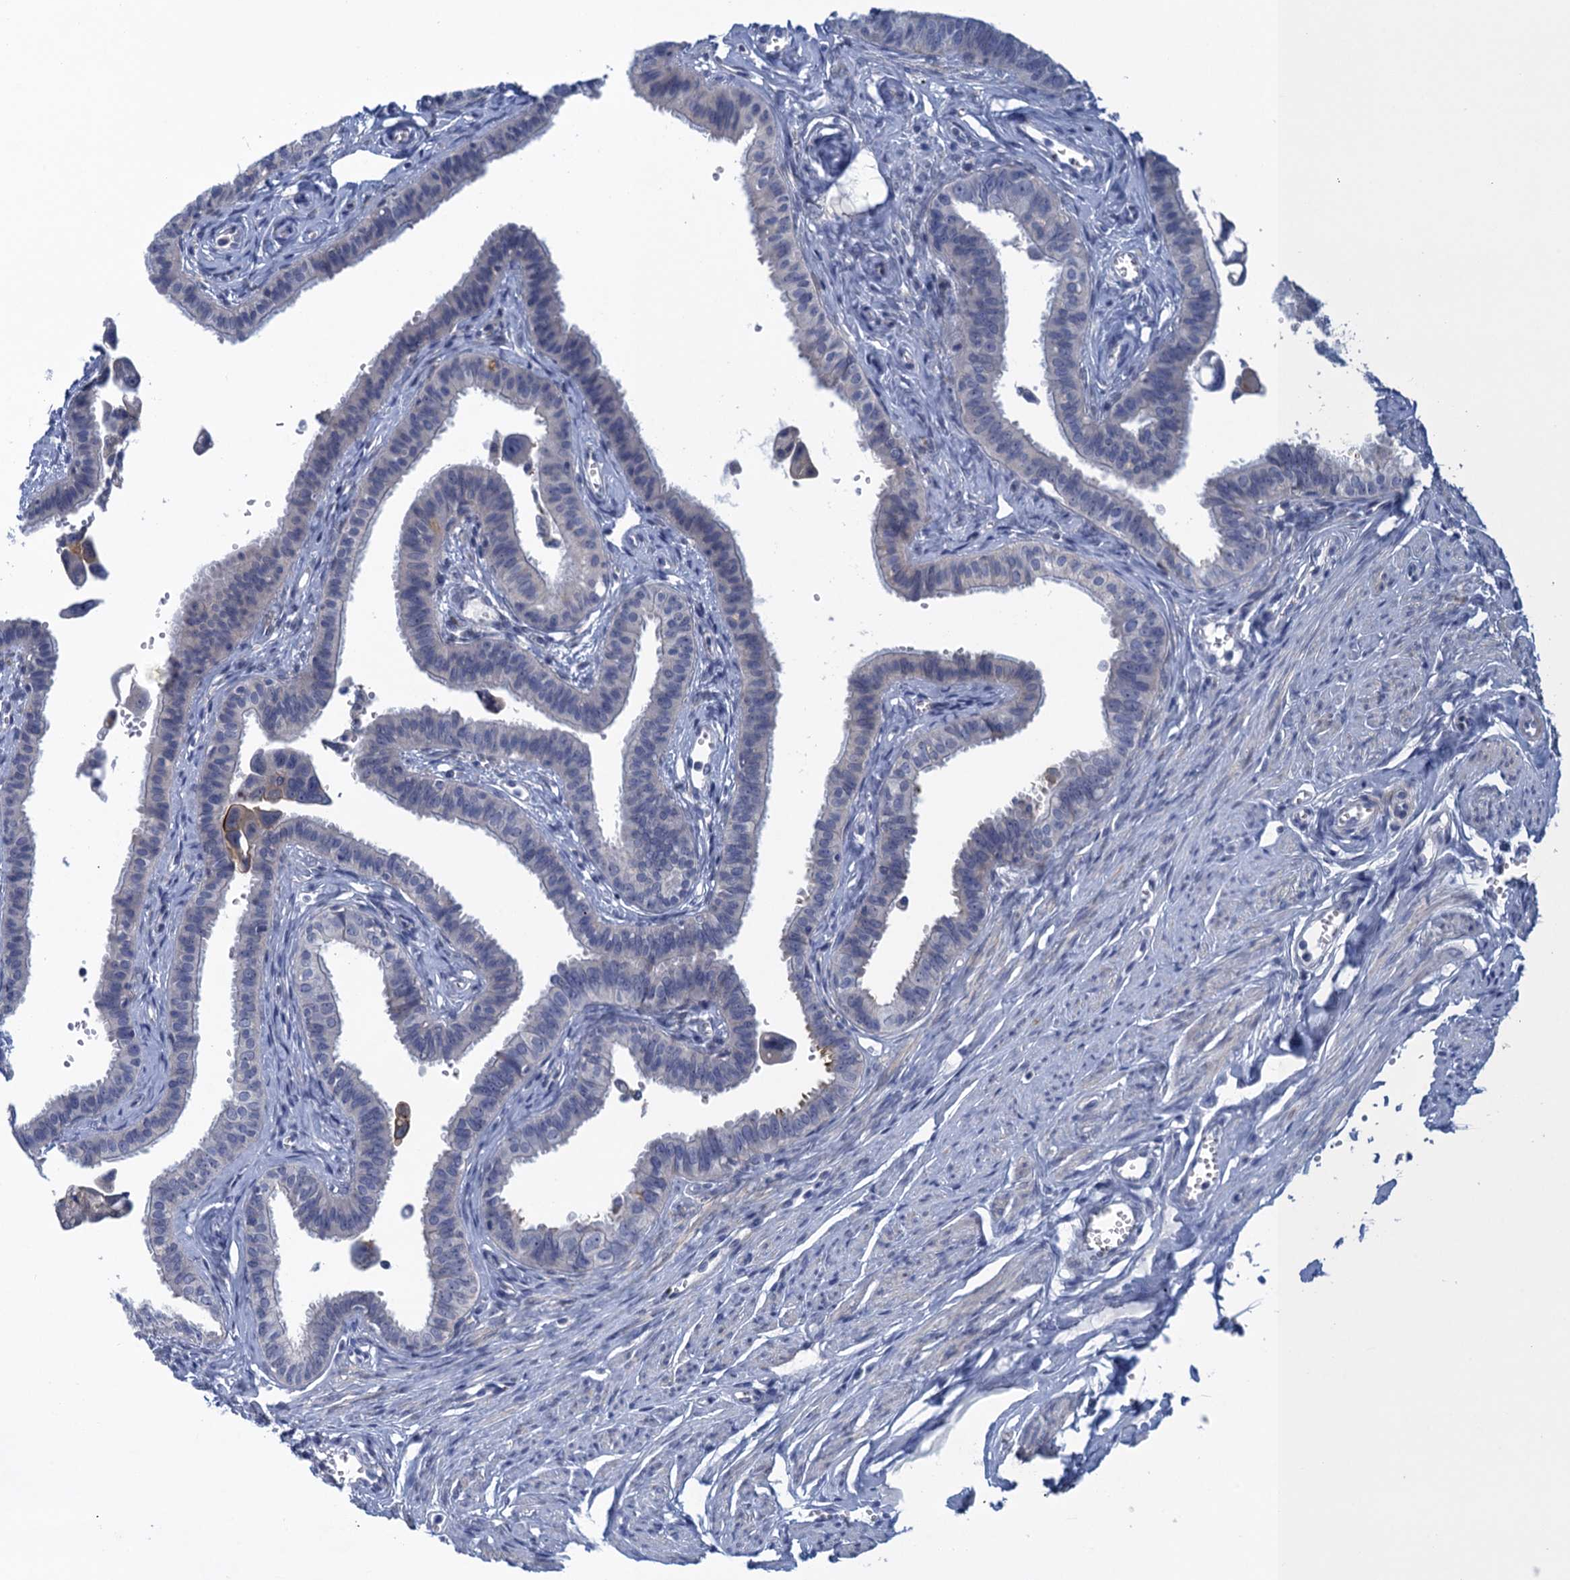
{"staining": {"intensity": "negative", "quantity": "none", "location": "none"}, "tissue": "fallopian tube", "cell_type": "Glandular cells", "image_type": "normal", "snomed": [{"axis": "morphology", "description": "Normal tissue, NOS"}, {"axis": "morphology", "description": "Carcinoma, NOS"}, {"axis": "topography", "description": "Fallopian tube"}, {"axis": "topography", "description": "Ovary"}], "caption": "There is no significant positivity in glandular cells of fallopian tube. The staining was performed using DAB (3,3'-diaminobenzidine) to visualize the protein expression in brown, while the nuclei were stained in blue with hematoxylin (Magnification: 20x).", "gene": "SCEL", "patient": {"sex": "female", "age": 59}}